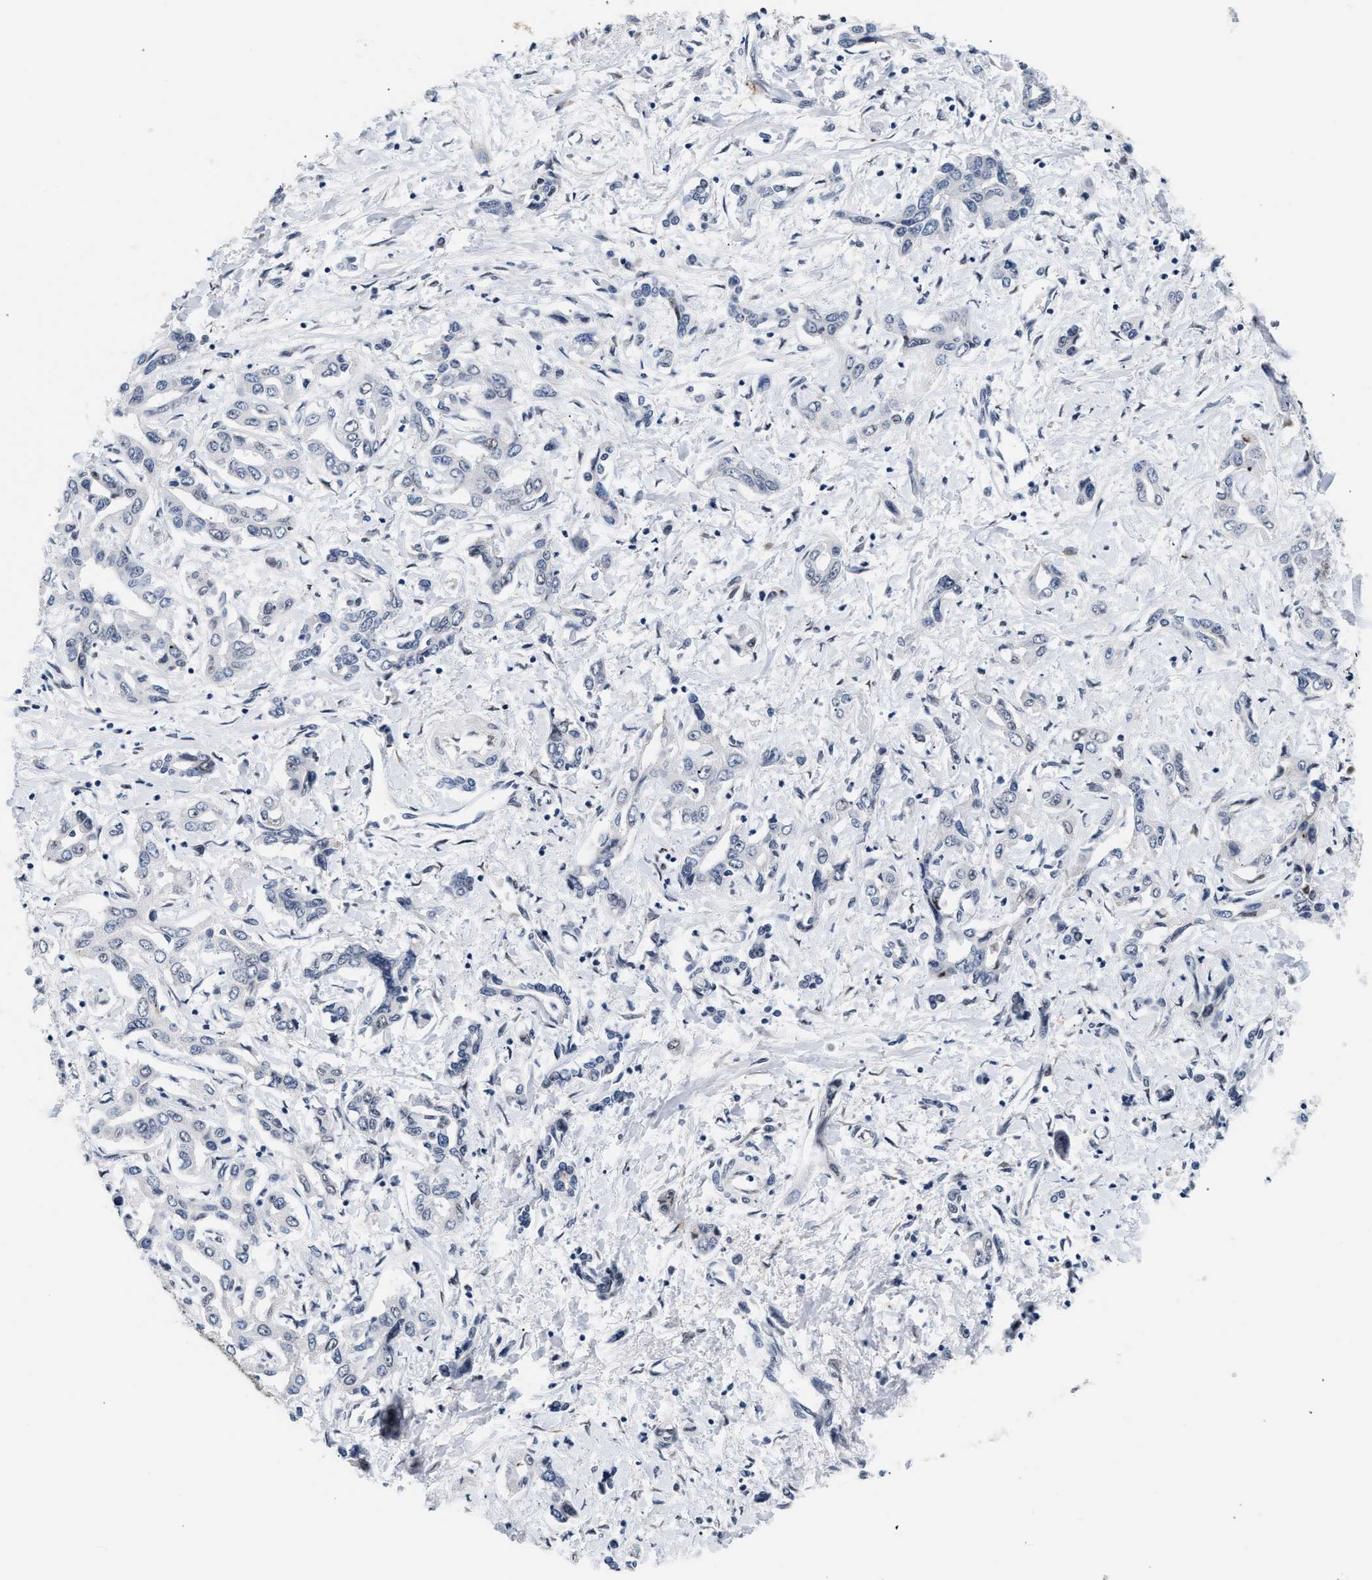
{"staining": {"intensity": "negative", "quantity": "none", "location": "none"}, "tissue": "liver cancer", "cell_type": "Tumor cells", "image_type": "cancer", "snomed": [{"axis": "morphology", "description": "Cholangiocarcinoma"}, {"axis": "topography", "description": "Liver"}], "caption": "Immunohistochemical staining of liver cholangiocarcinoma demonstrates no significant staining in tumor cells.", "gene": "THOC1", "patient": {"sex": "male", "age": 59}}